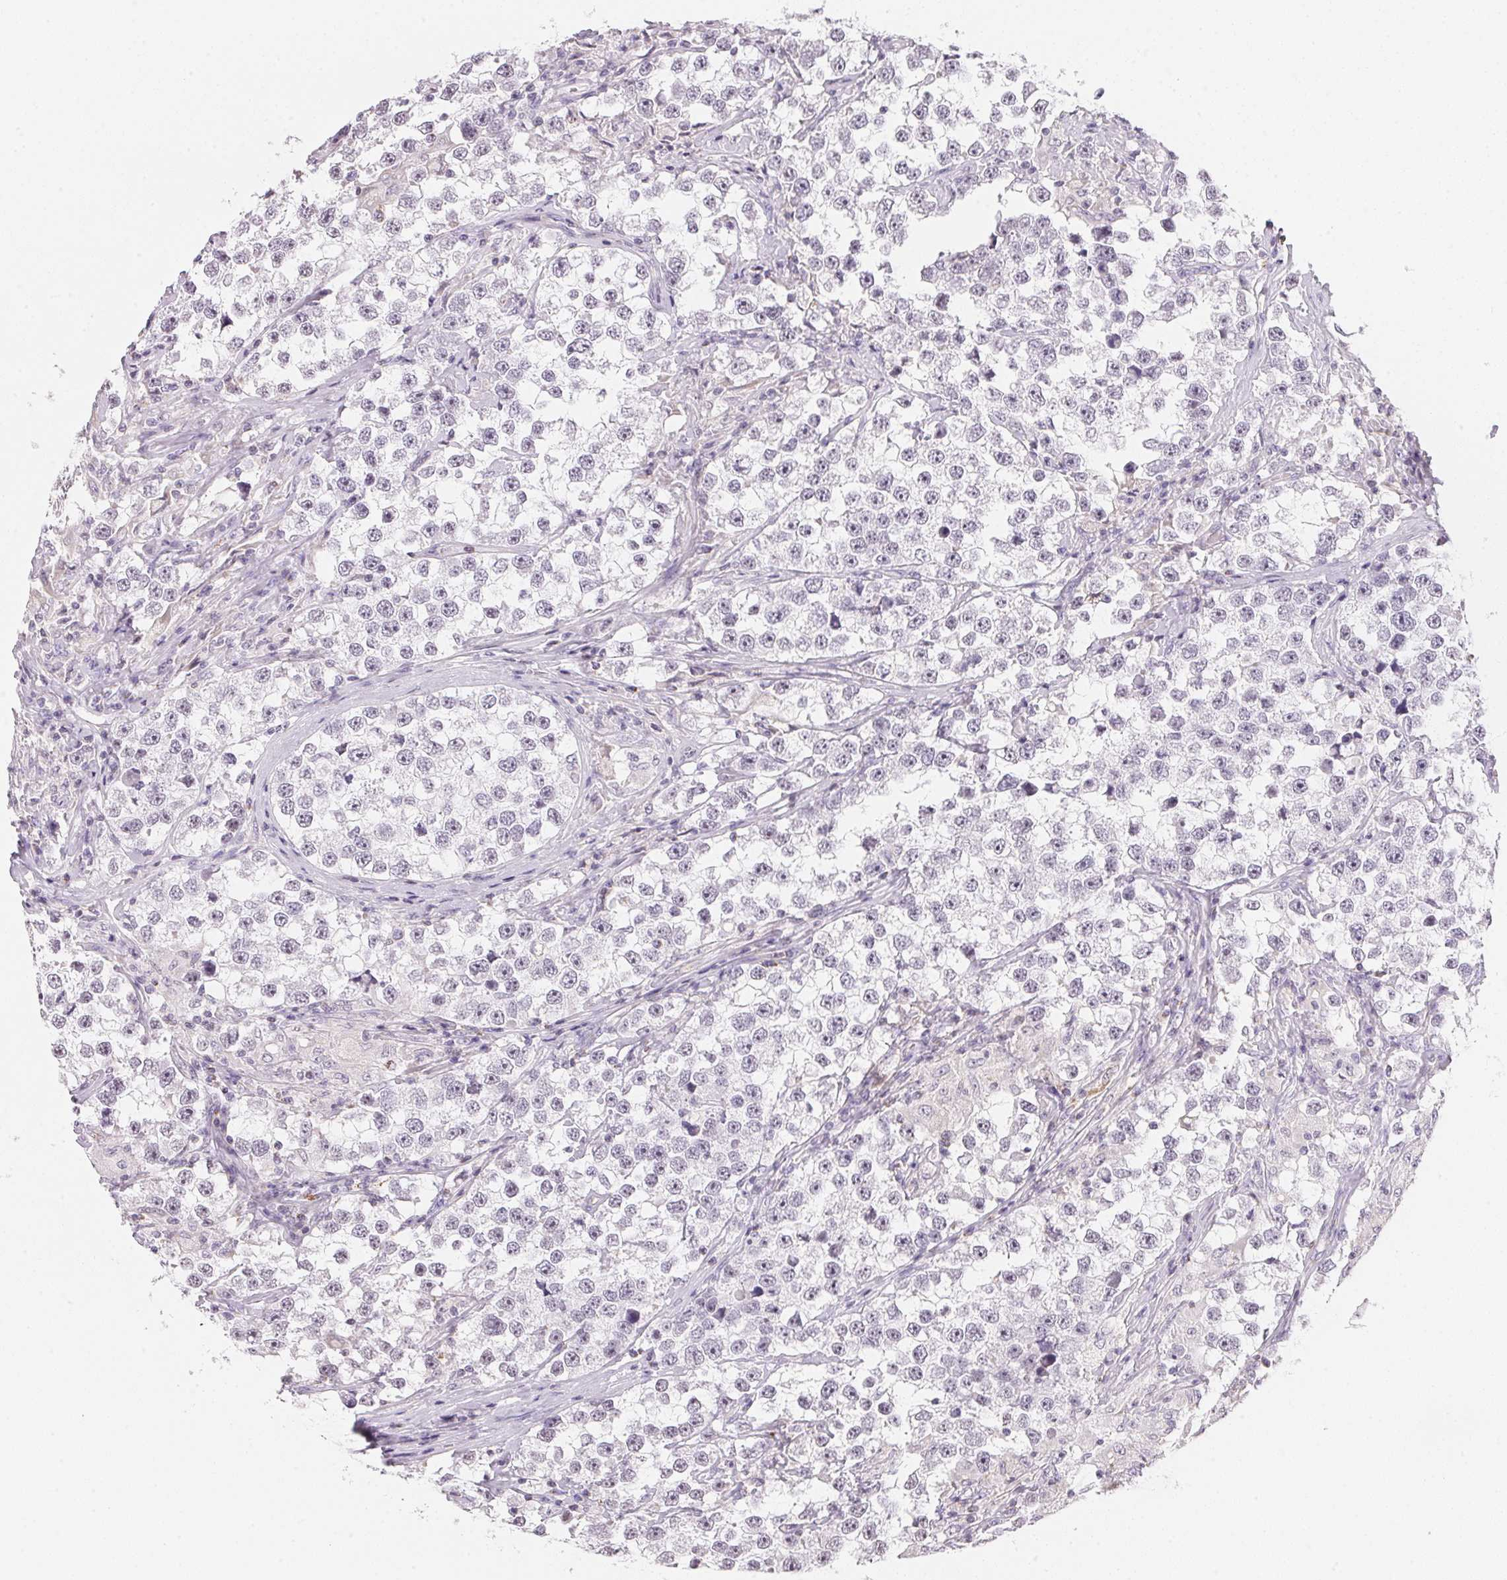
{"staining": {"intensity": "negative", "quantity": "none", "location": "none"}, "tissue": "testis cancer", "cell_type": "Tumor cells", "image_type": "cancer", "snomed": [{"axis": "morphology", "description": "Seminoma, NOS"}, {"axis": "topography", "description": "Testis"}], "caption": "Tumor cells are negative for brown protein staining in testis cancer.", "gene": "GIPC2", "patient": {"sex": "male", "age": 46}}